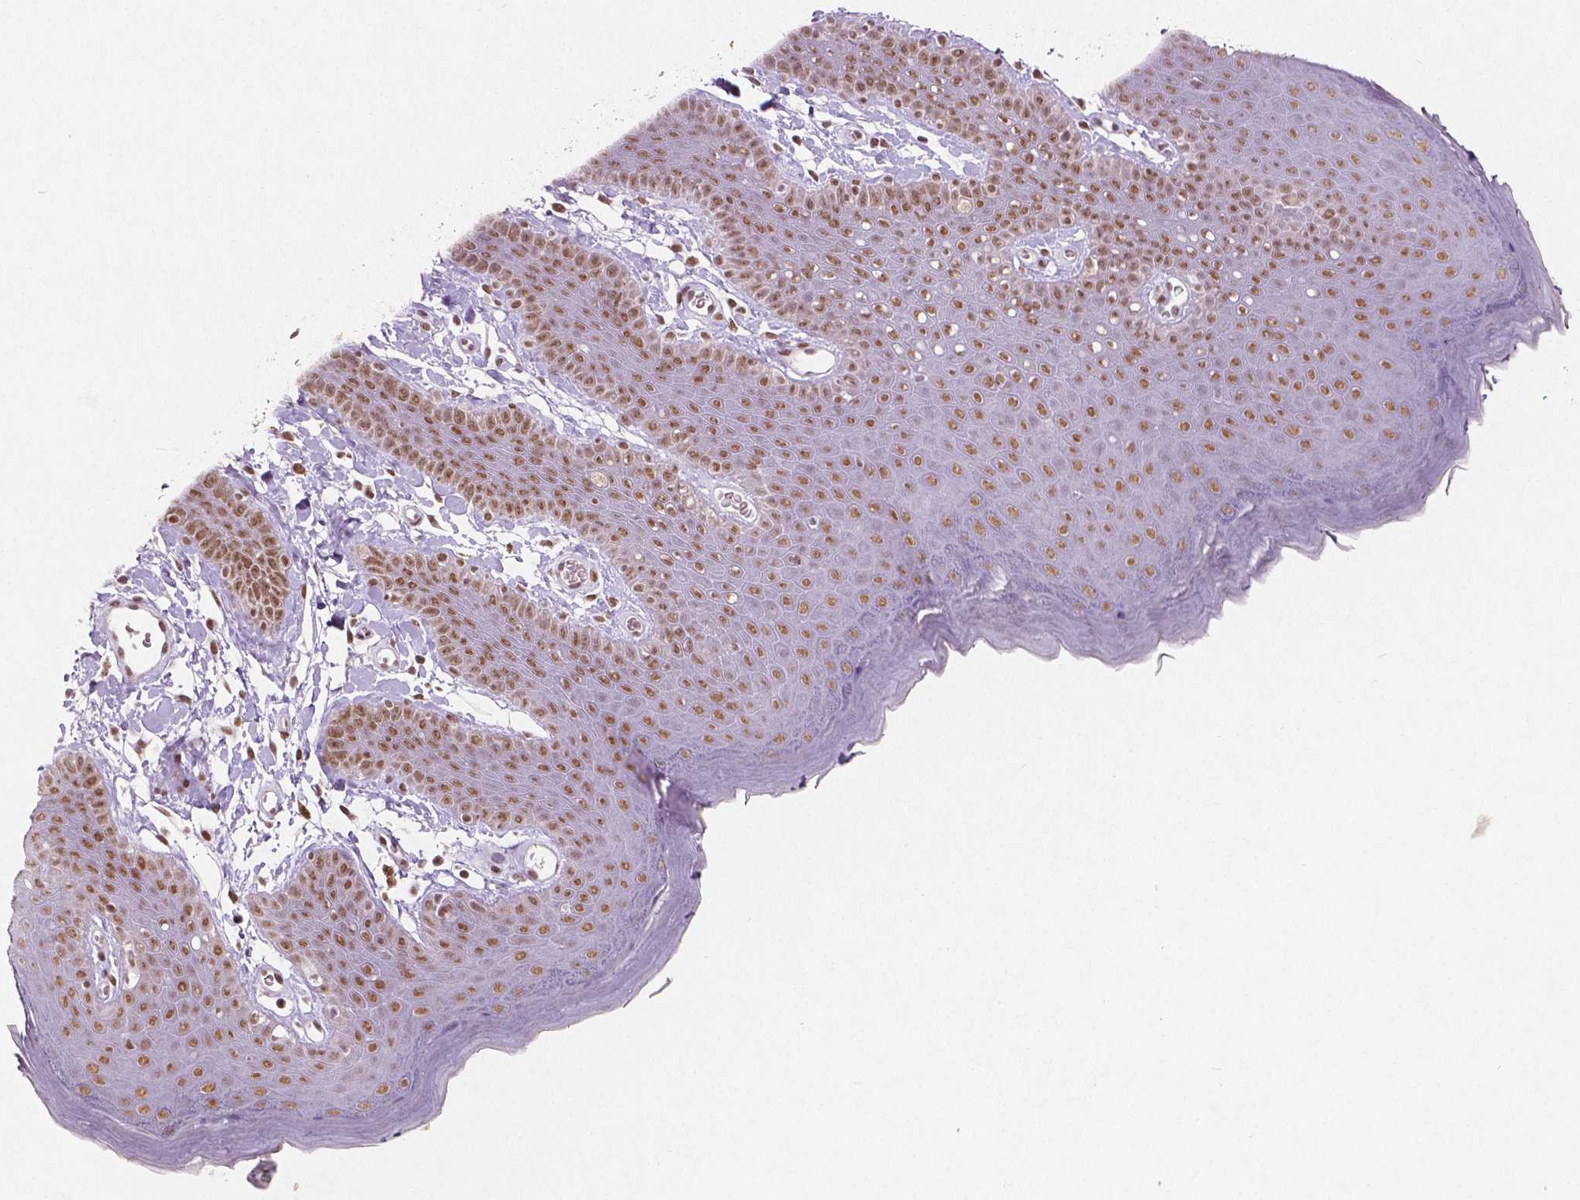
{"staining": {"intensity": "moderate", "quantity": ">75%", "location": "nuclear"}, "tissue": "skin", "cell_type": "Epidermal cells", "image_type": "normal", "snomed": [{"axis": "morphology", "description": "Normal tissue, NOS"}, {"axis": "topography", "description": "Anal"}], "caption": "Protein expression analysis of unremarkable skin displays moderate nuclear positivity in approximately >75% of epidermal cells.", "gene": "BRD4", "patient": {"sex": "male", "age": 53}}